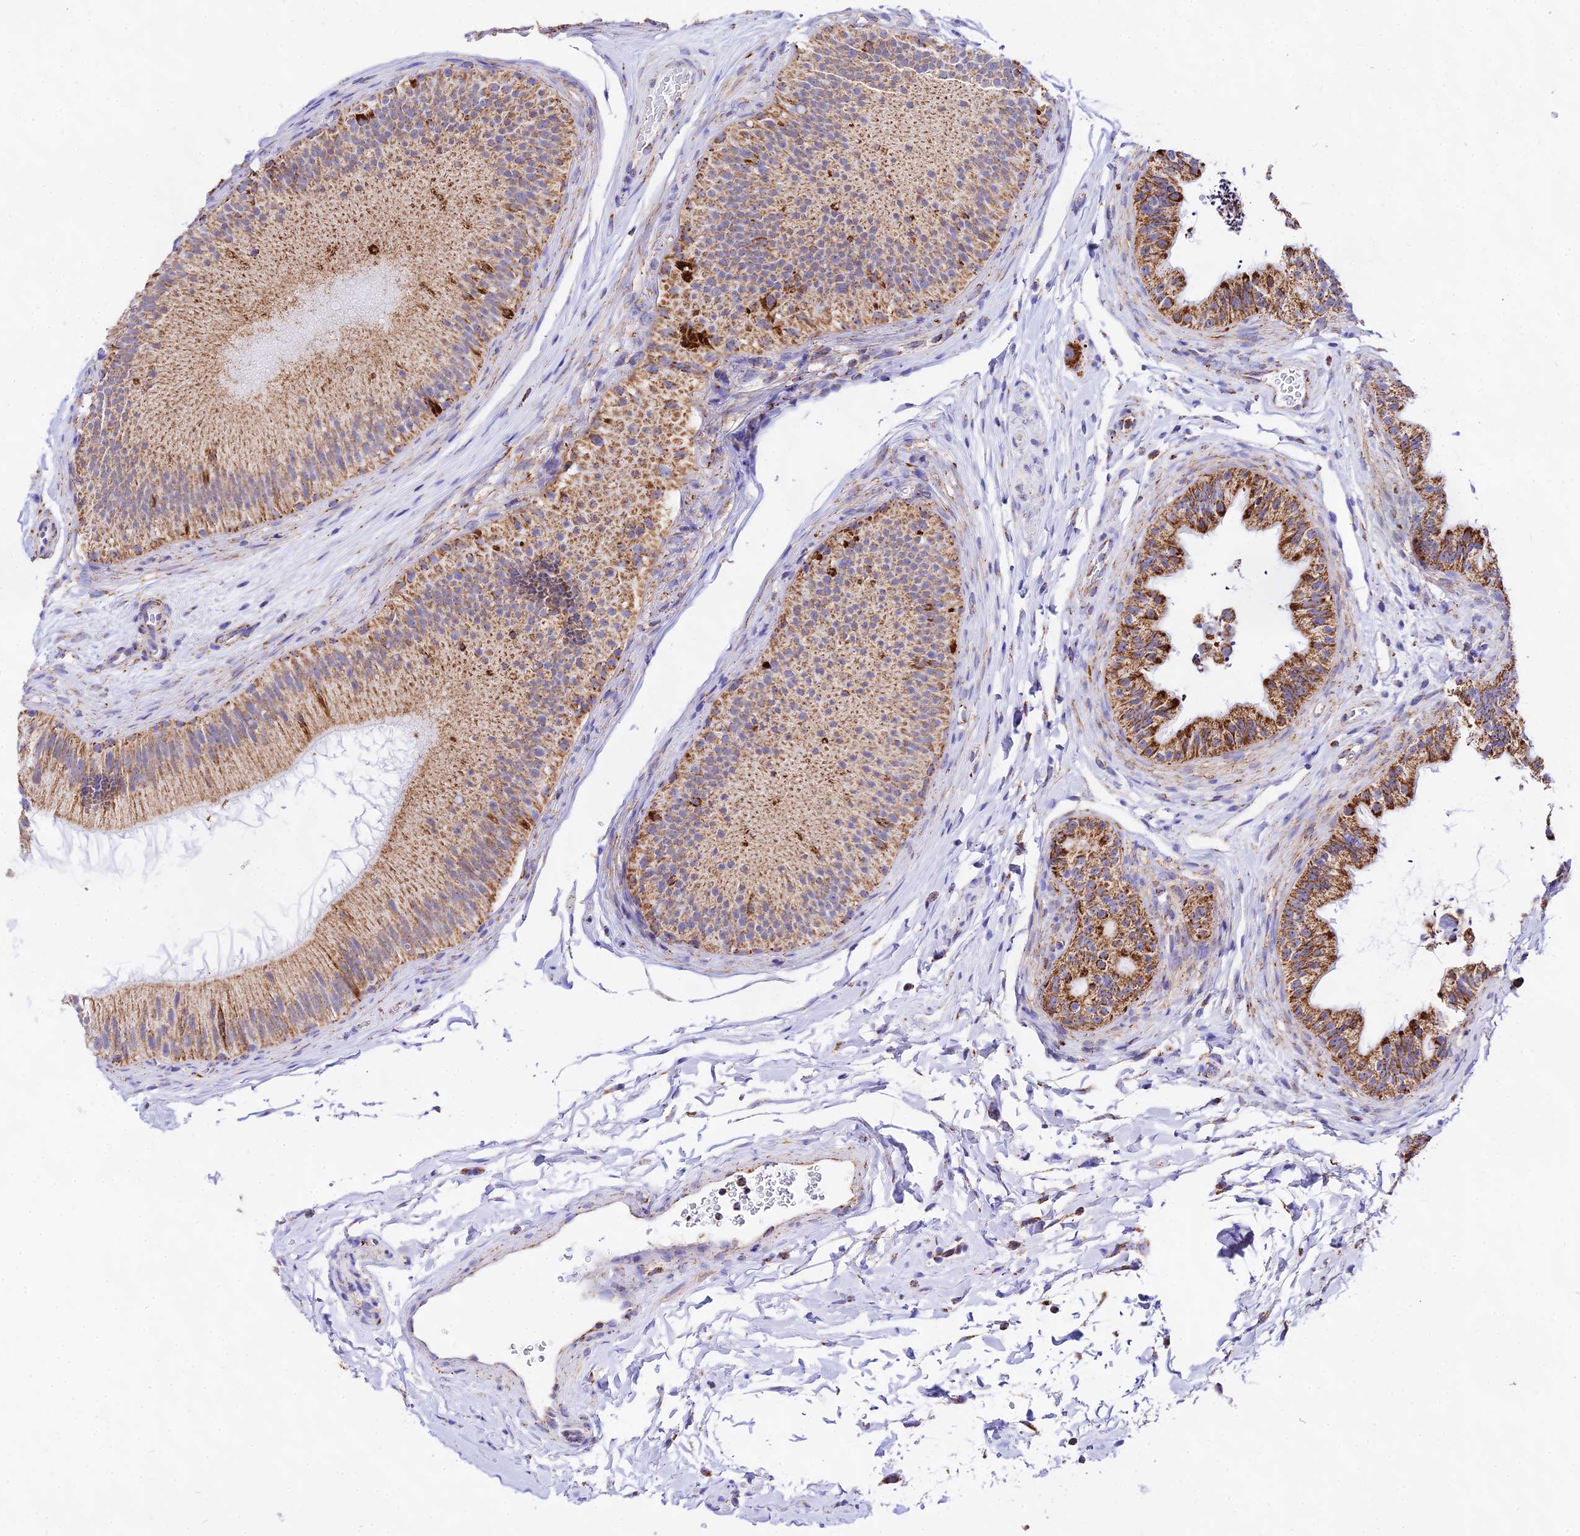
{"staining": {"intensity": "strong", "quantity": ">75%", "location": "cytoplasmic/membranous"}, "tissue": "epididymis", "cell_type": "Glandular cells", "image_type": "normal", "snomed": [{"axis": "morphology", "description": "Normal tissue, NOS"}, {"axis": "topography", "description": "Epididymis"}], "caption": "Immunohistochemistry (IHC) of normal epididymis displays high levels of strong cytoplasmic/membranous positivity in approximately >75% of glandular cells. The protein is stained brown, and the nuclei are stained in blue (DAB (3,3'-diaminobenzidine) IHC with brightfield microscopy, high magnification).", "gene": "ATP5PD", "patient": {"sex": "male", "age": 45}}